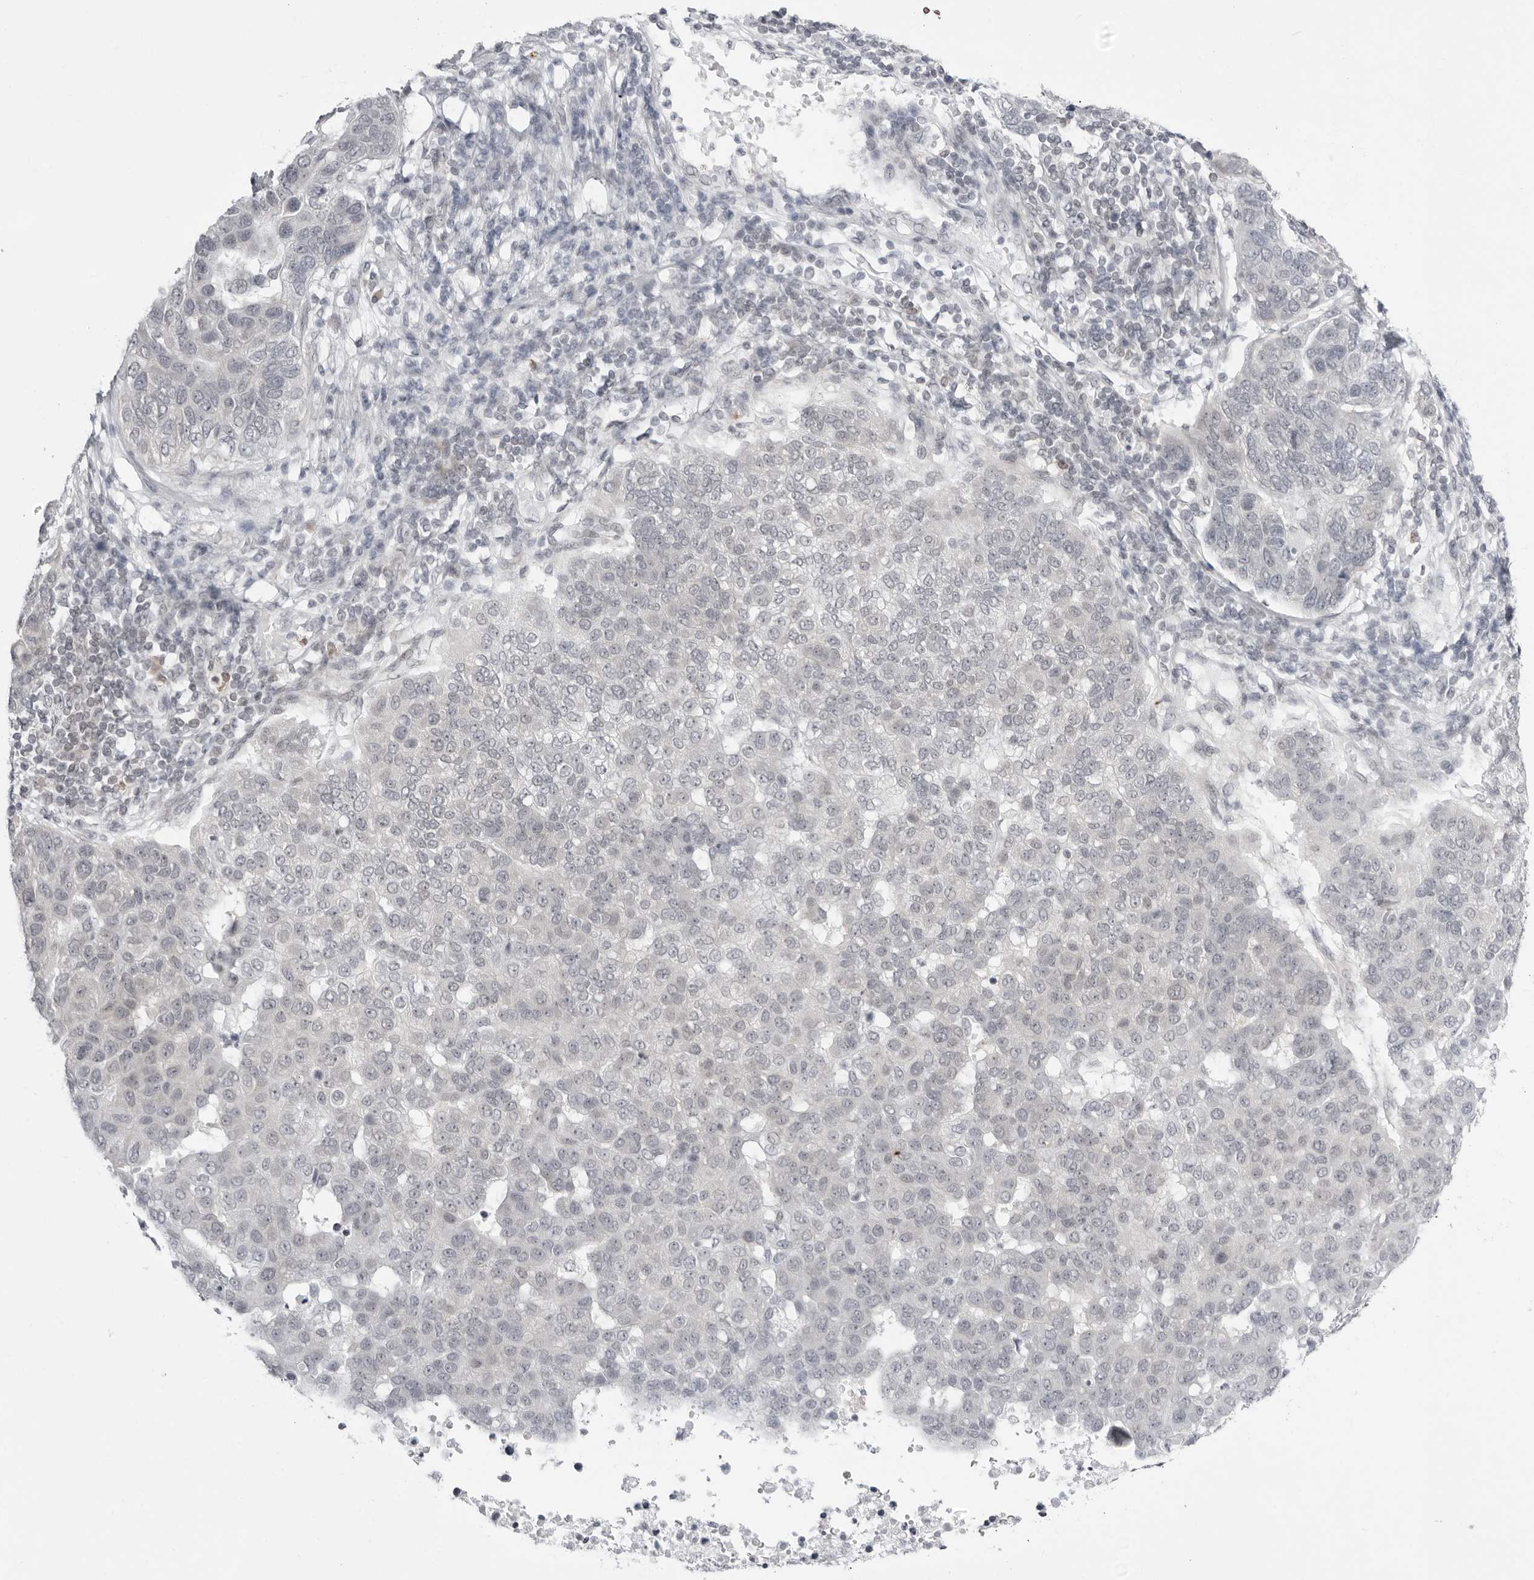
{"staining": {"intensity": "negative", "quantity": "none", "location": "none"}, "tissue": "pancreatic cancer", "cell_type": "Tumor cells", "image_type": "cancer", "snomed": [{"axis": "morphology", "description": "Adenocarcinoma, NOS"}, {"axis": "topography", "description": "Pancreas"}], "caption": "Immunohistochemistry histopathology image of pancreatic cancer (adenocarcinoma) stained for a protein (brown), which reveals no positivity in tumor cells.", "gene": "PPP2R5C", "patient": {"sex": "female", "age": 61}}